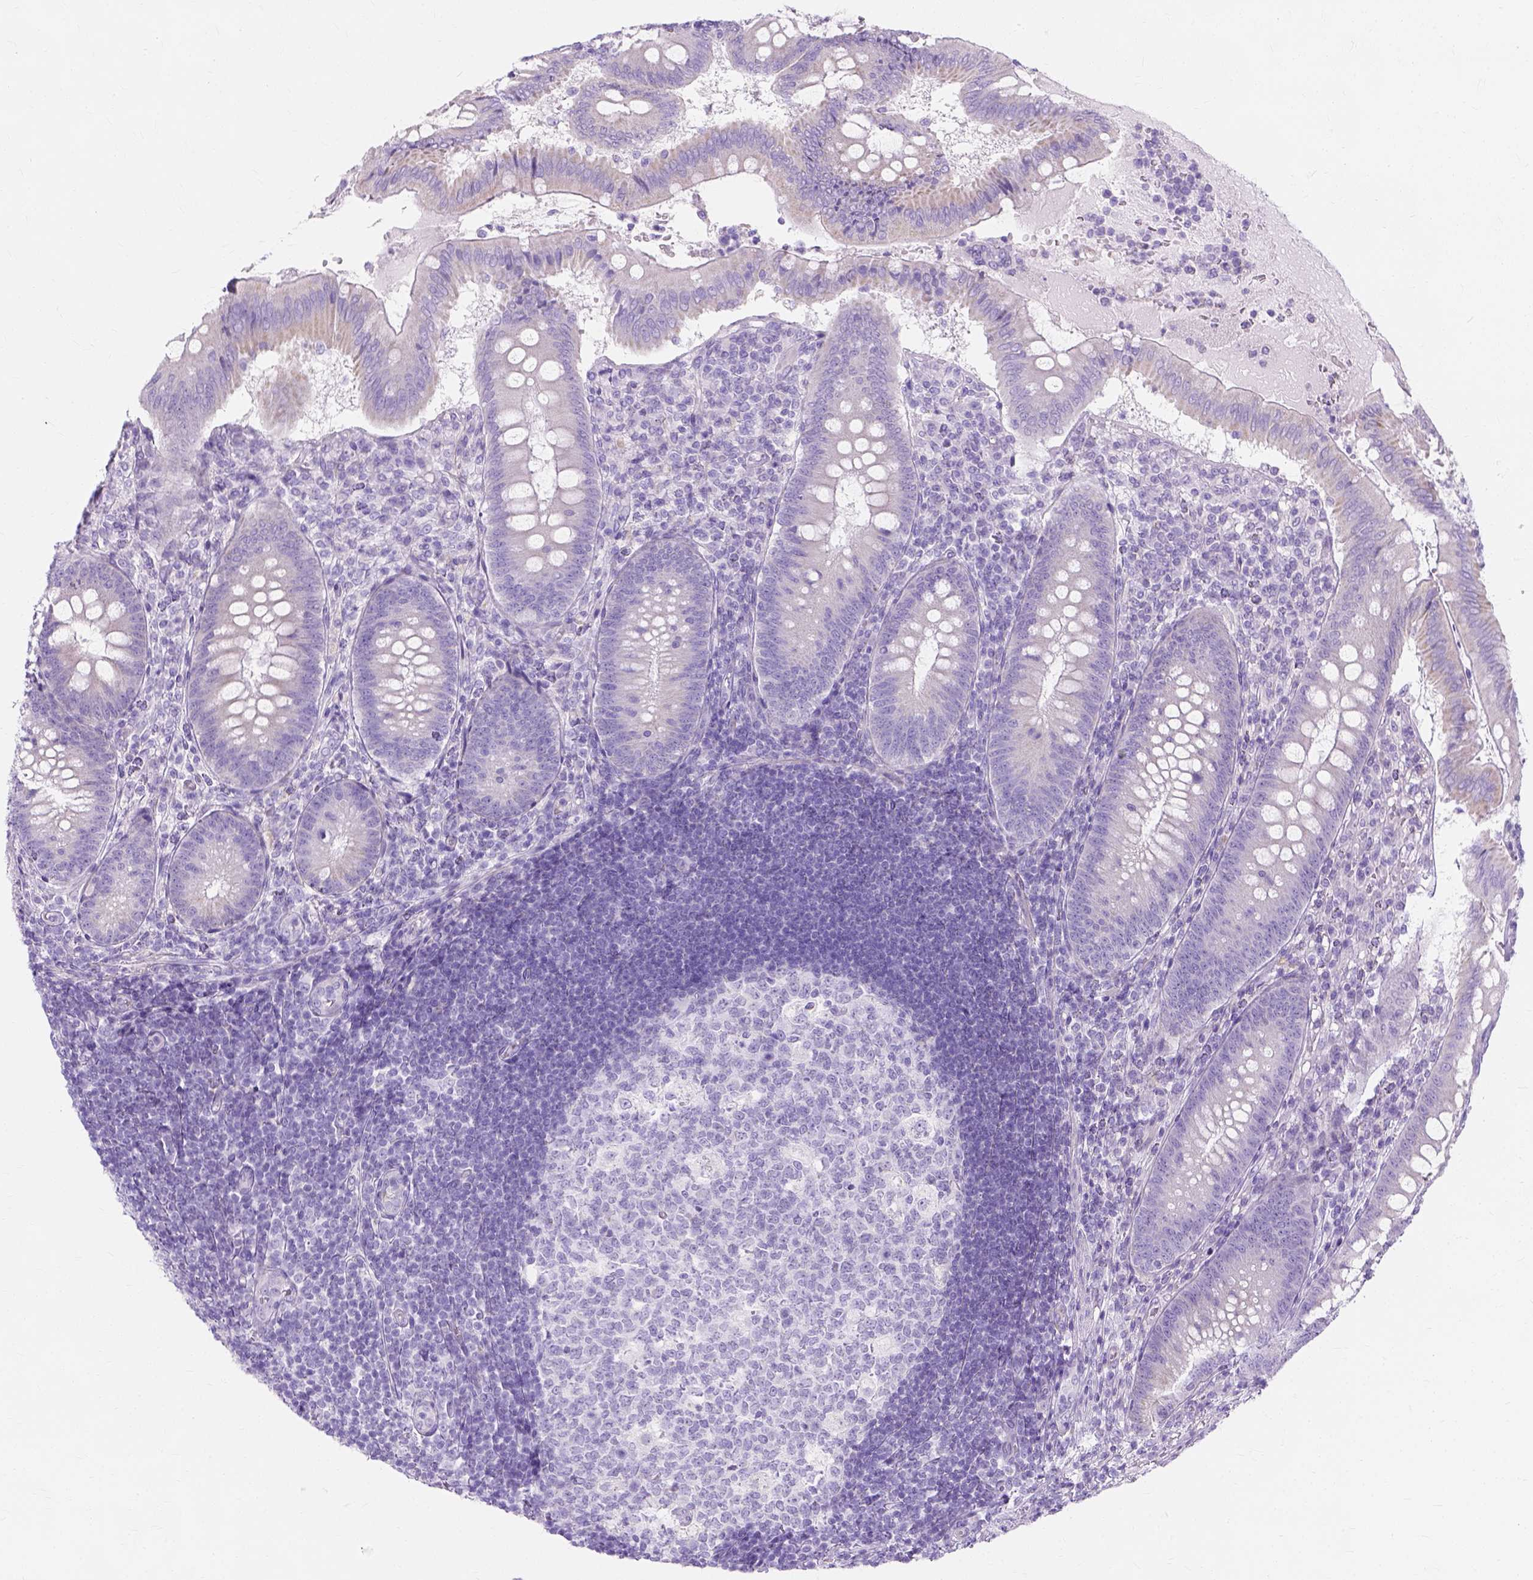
{"staining": {"intensity": "negative", "quantity": "none", "location": "none"}, "tissue": "appendix", "cell_type": "Glandular cells", "image_type": "normal", "snomed": [{"axis": "morphology", "description": "Normal tissue, NOS"}, {"axis": "morphology", "description": "Inflammation, NOS"}, {"axis": "topography", "description": "Appendix"}], "caption": "This image is of normal appendix stained with immunohistochemistry (IHC) to label a protein in brown with the nuclei are counter-stained blue. There is no positivity in glandular cells. (Stains: DAB (3,3'-diaminobenzidine) immunohistochemistry with hematoxylin counter stain, Microscopy: brightfield microscopy at high magnification).", "gene": "MYH15", "patient": {"sex": "male", "age": 16}}